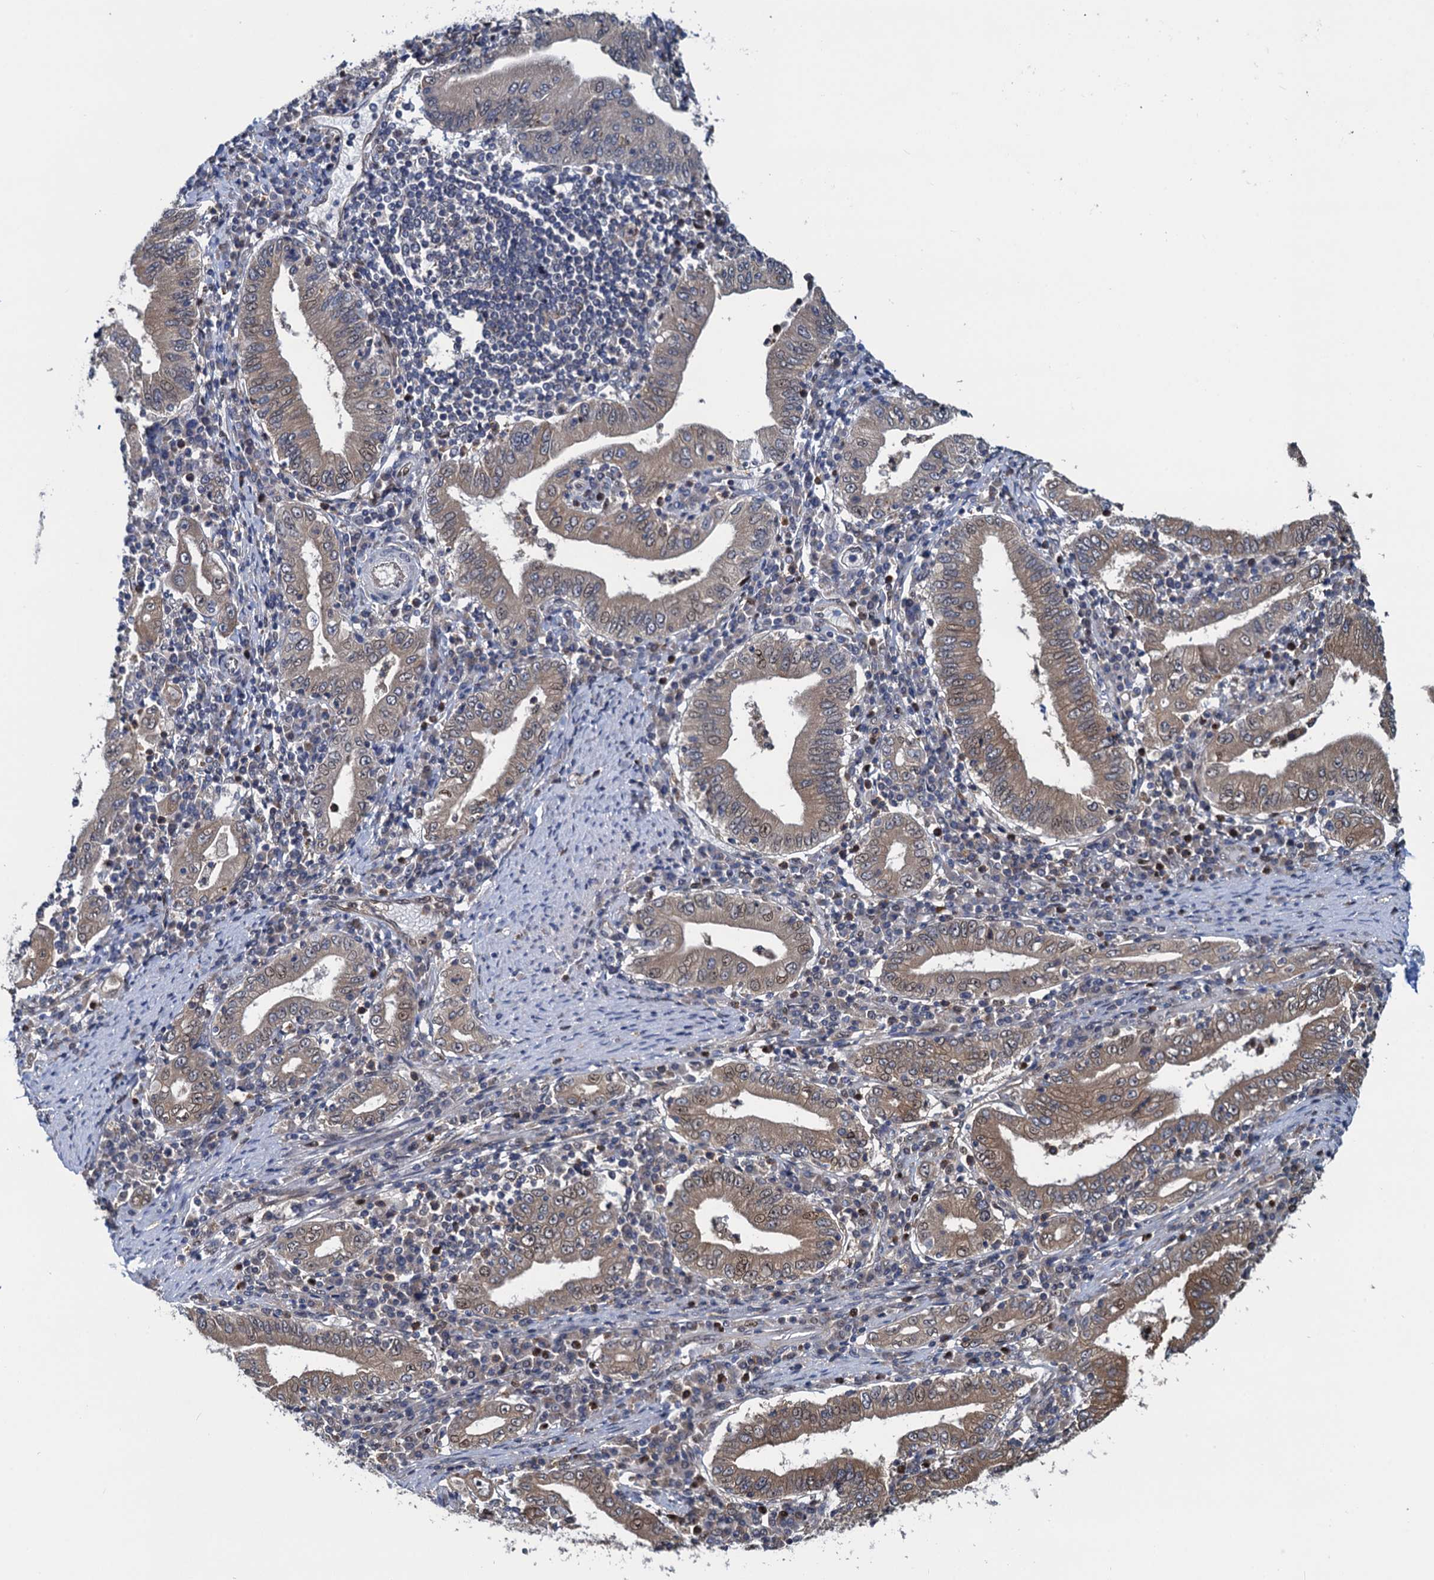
{"staining": {"intensity": "moderate", "quantity": ">75%", "location": "cytoplasmic/membranous,nuclear"}, "tissue": "stomach cancer", "cell_type": "Tumor cells", "image_type": "cancer", "snomed": [{"axis": "morphology", "description": "Normal tissue, NOS"}, {"axis": "morphology", "description": "Adenocarcinoma, NOS"}, {"axis": "topography", "description": "Esophagus"}, {"axis": "topography", "description": "Stomach, upper"}, {"axis": "topography", "description": "Peripheral nerve tissue"}], "caption": "Protein staining of stomach adenocarcinoma tissue displays moderate cytoplasmic/membranous and nuclear staining in about >75% of tumor cells.", "gene": "RNF125", "patient": {"sex": "male", "age": 62}}